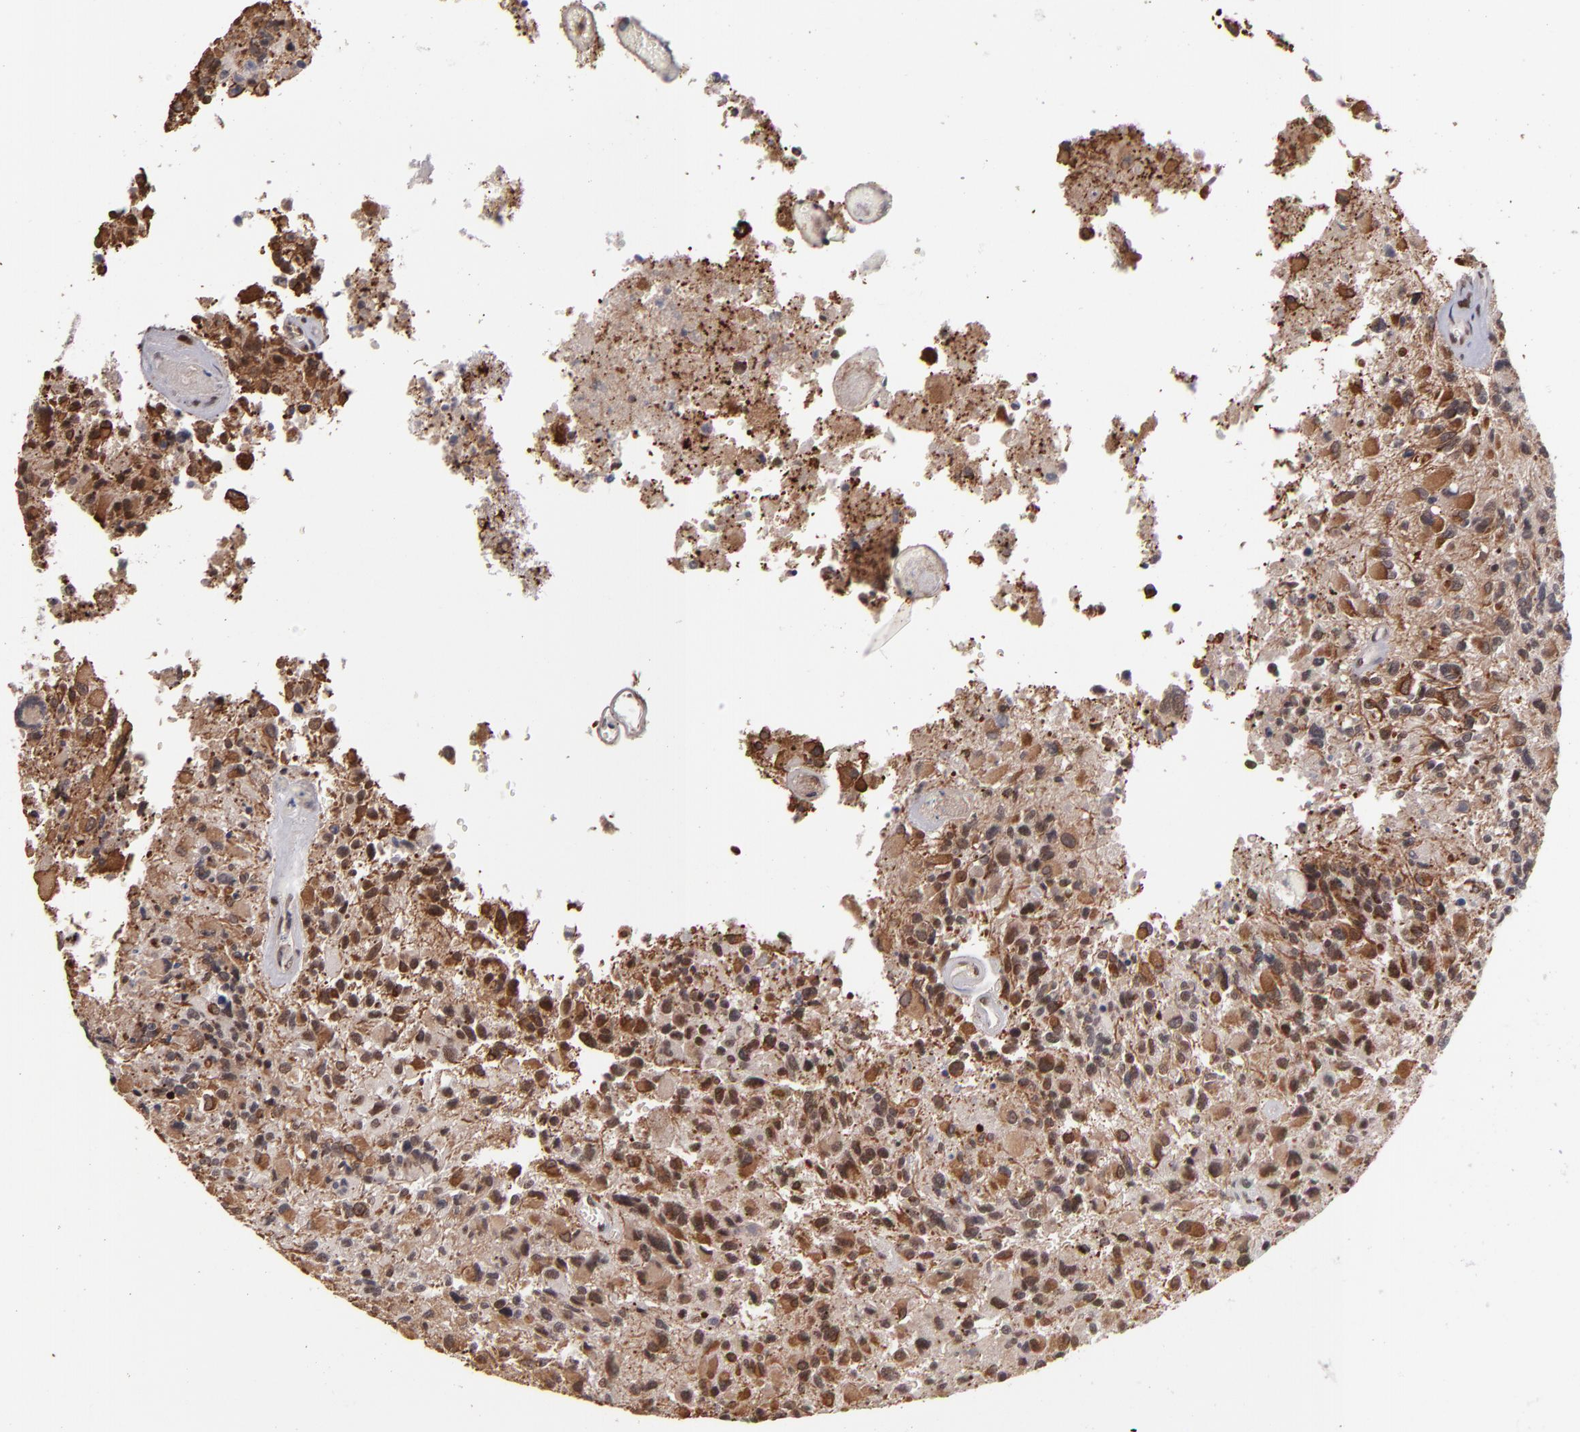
{"staining": {"intensity": "moderate", "quantity": "25%-75%", "location": "cytoplasmic/membranous,nuclear"}, "tissue": "glioma", "cell_type": "Tumor cells", "image_type": "cancer", "snomed": [{"axis": "morphology", "description": "Glioma, malignant, High grade"}, {"axis": "topography", "description": "Brain"}], "caption": "The histopathology image demonstrates a brown stain indicating the presence of a protein in the cytoplasmic/membranous and nuclear of tumor cells in malignant glioma (high-grade).", "gene": "MLLT3", "patient": {"sex": "male", "age": 69}}